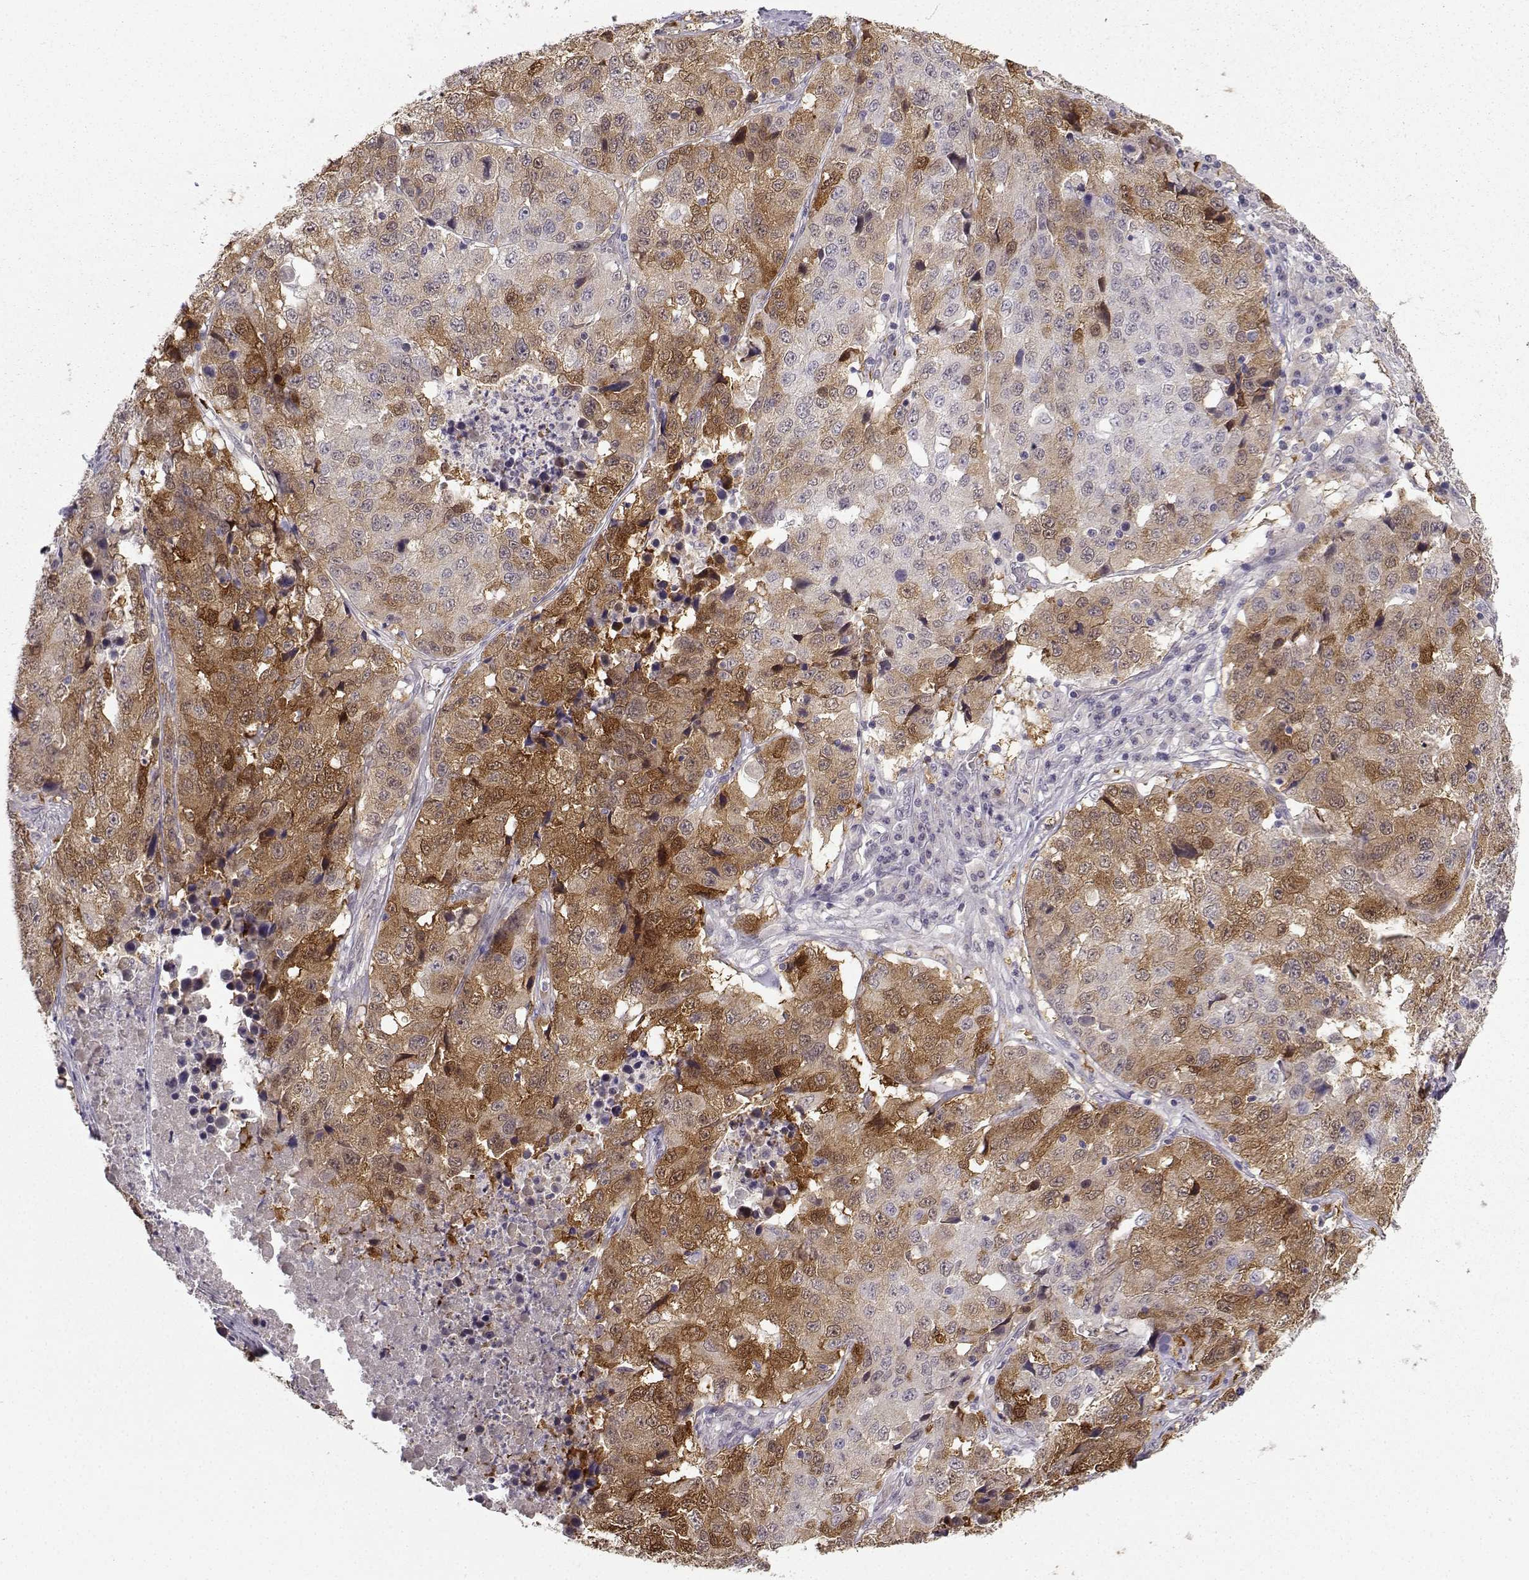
{"staining": {"intensity": "strong", "quantity": "<25%", "location": "cytoplasmic/membranous"}, "tissue": "stomach cancer", "cell_type": "Tumor cells", "image_type": "cancer", "snomed": [{"axis": "morphology", "description": "Adenocarcinoma, NOS"}, {"axis": "topography", "description": "Stomach"}], "caption": "Protein expression by IHC demonstrates strong cytoplasmic/membranous expression in approximately <25% of tumor cells in stomach adenocarcinoma.", "gene": "NQO1", "patient": {"sex": "male", "age": 71}}